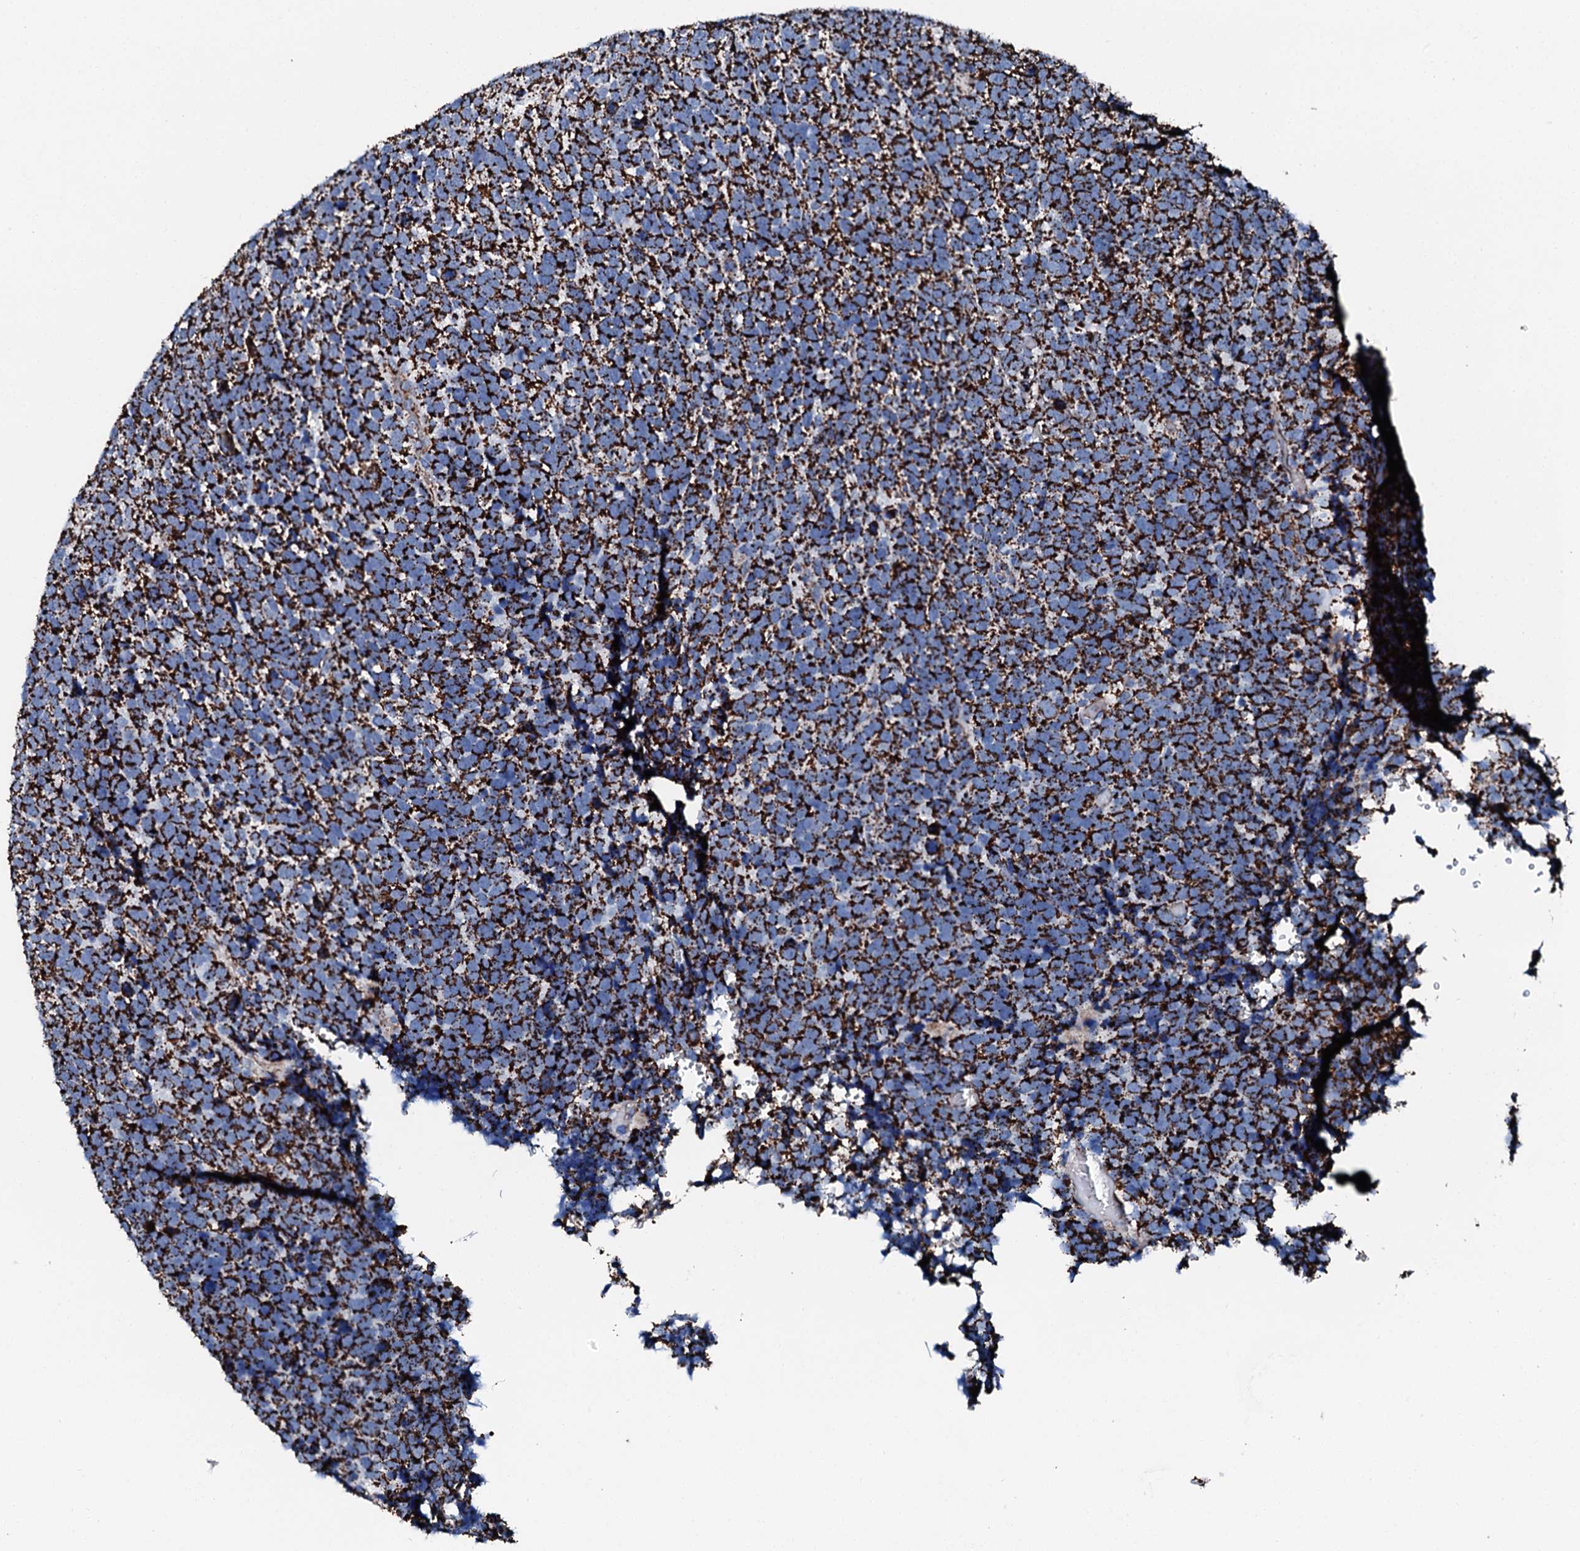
{"staining": {"intensity": "strong", "quantity": ">75%", "location": "cytoplasmic/membranous"}, "tissue": "urothelial cancer", "cell_type": "Tumor cells", "image_type": "cancer", "snomed": [{"axis": "morphology", "description": "Urothelial carcinoma, High grade"}, {"axis": "topography", "description": "Urinary bladder"}], "caption": "Urothelial cancer stained for a protein demonstrates strong cytoplasmic/membranous positivity in tumor cells. The protein of interest is stained brown, and the nuclei are stained in blue (DAB IHC with brightfield microscopy, high magnification).", "gene": "HADH", "patient": {"sex": "female", "age": 82}}